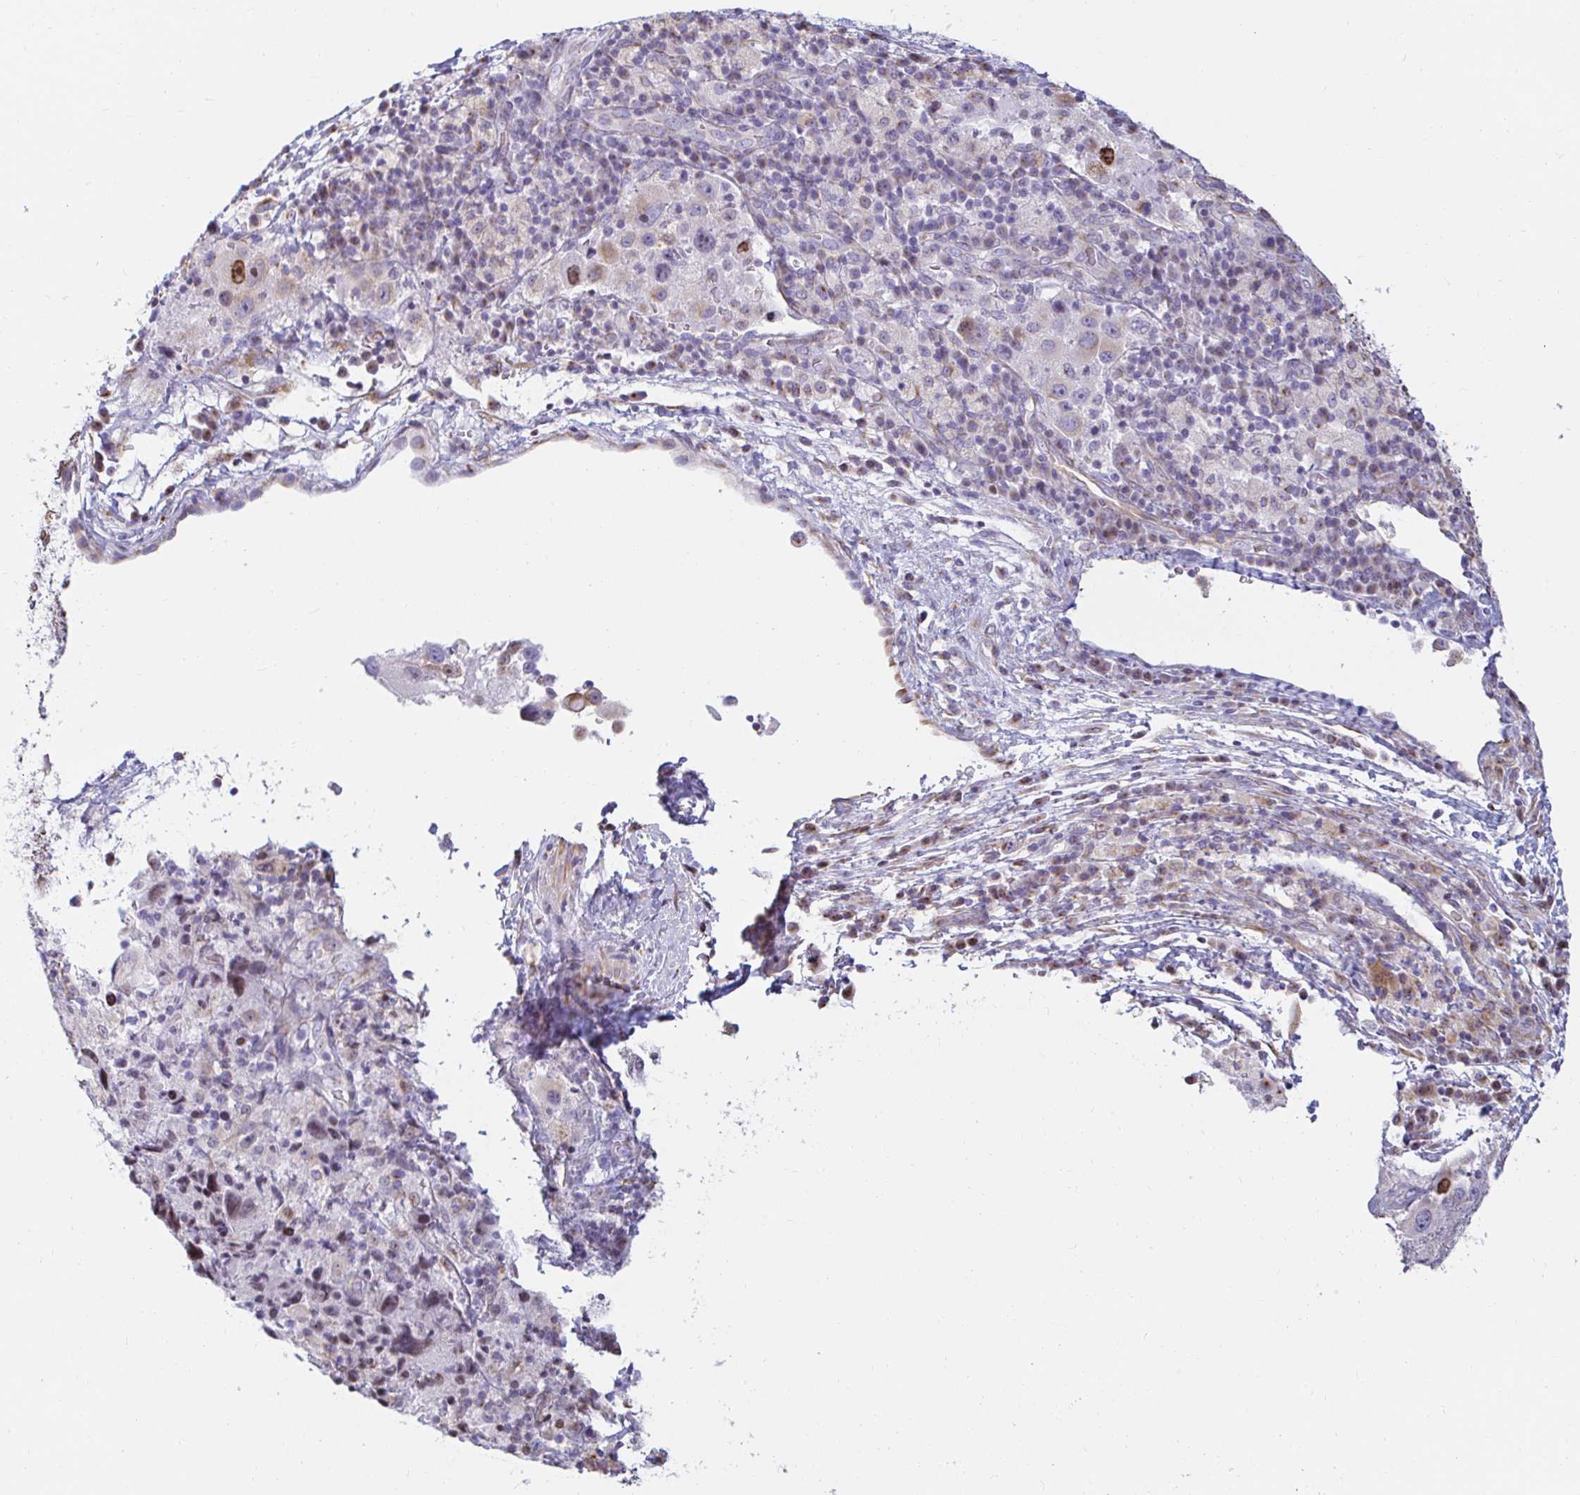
{"staining": {"intensity": "moderate", "quantity": "<25%", "location": "nuclear"}, "tissue": "melanoma", "cell_type": "Tumor cells", "image_type": "cancer", "snomed": [{"axis": "morphology", "description": "Malignant melanoma, Metastatic site"}, {"axis": "topography", "description": "Lymph node"}], "caption": "Immunohistochemical staining of malignant melanoma (metastatic site) displays low levels of moderate nuclear protein staining in approximately <25% of tumor cells.", "gene": "CAPSL", "patient": {"sex": "male", "age": 62}}